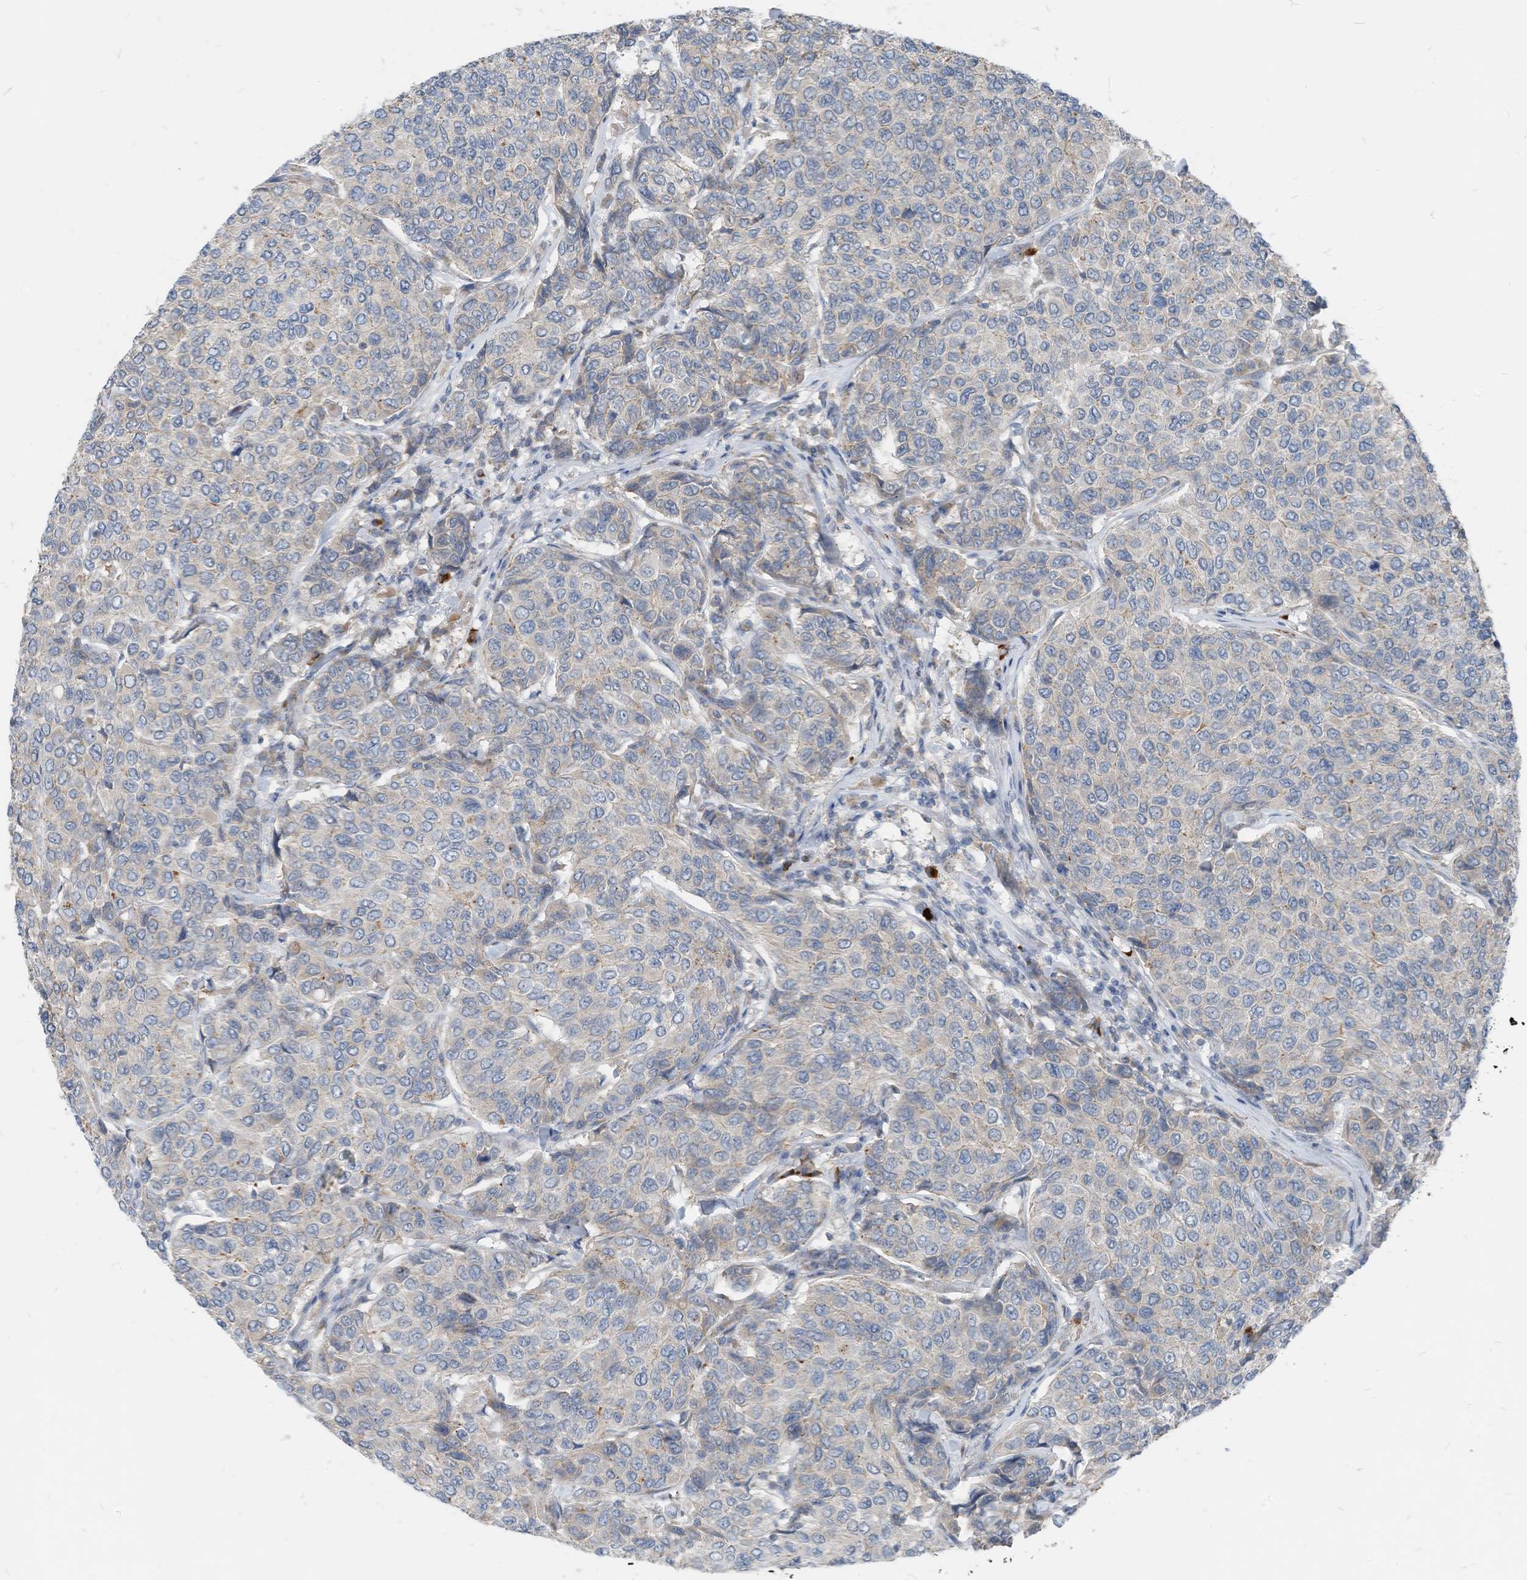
{"staining": {"intensity": "negative", "quantity": "none", "location": "none"}, "tissue": "breast cancer", "cell_type": "Tumor cells", "image_type": "cancer", "snomed": [{"axis": "morphology", "description": "Duct carcinoma"}, {"axis": "topography", "description": "Breast"}], "caption": "The histopathology image displays no significant positivity in tumor cells of breast cancer (infiltrating ductal carcinoma).", "gene": "CHMP2B", "patient": {"sex": "female", "age": 55}}